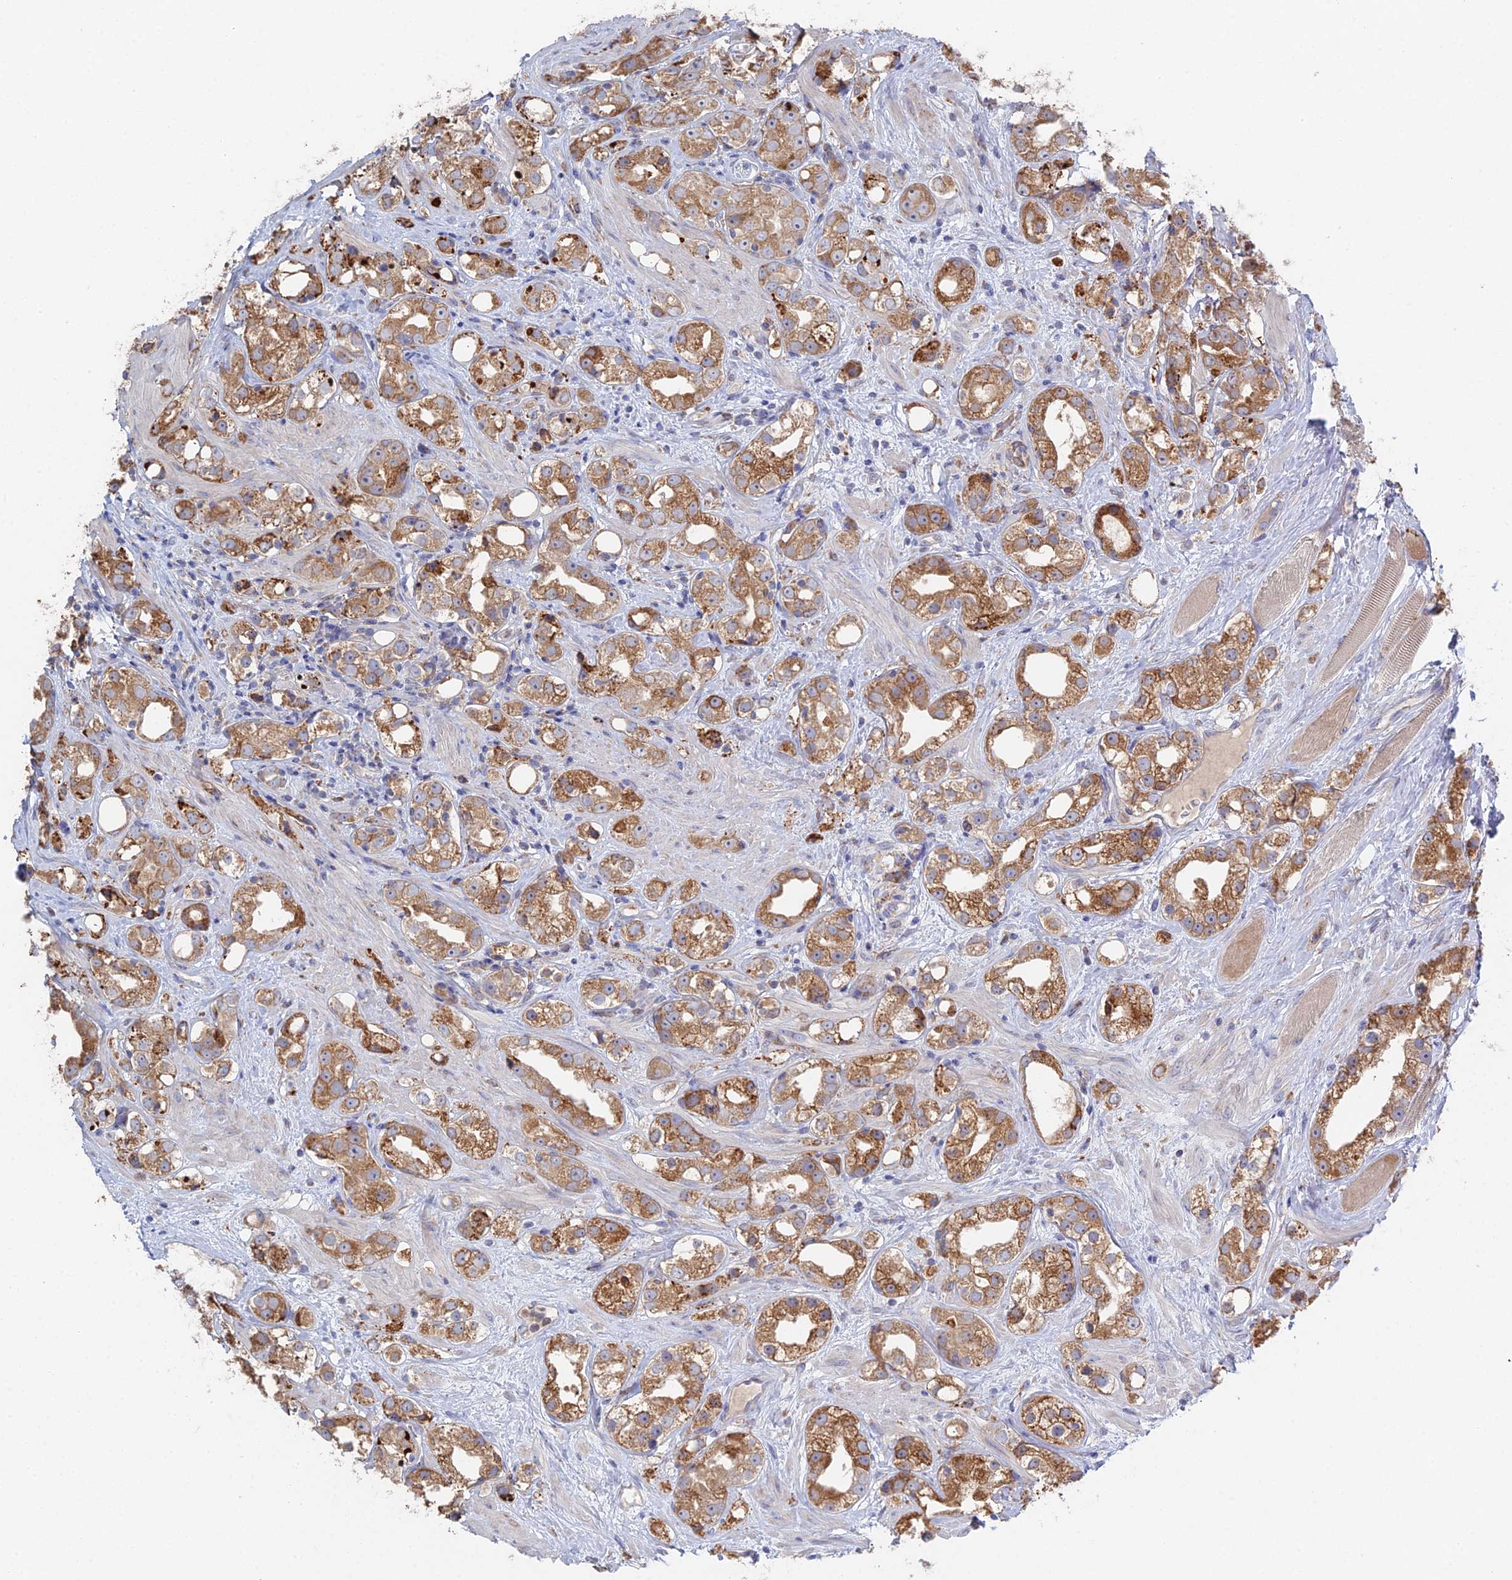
{"staining": {"intensity": "moderate", "quantity": ">75%", "location": "cytoplasmic/membranous"}, "tissue": "prostate cancer", "cell_type": "Tumor cells", "image_type": "cancer", "snomed": [{"axis": "morphology", "description": "Adenocarcinoma, NOS"}, {"axis": "topography", "description": "Prostate"}], "caption": "Tumor cells demonstrate medium levels of moderate cytoplasmic/membranous staining in approximately >75% of cells in human prostate cancer (adenocarcinoma).", "gene": "TRAPPC6A", "patient": {"sex": "male", "age": 79}}